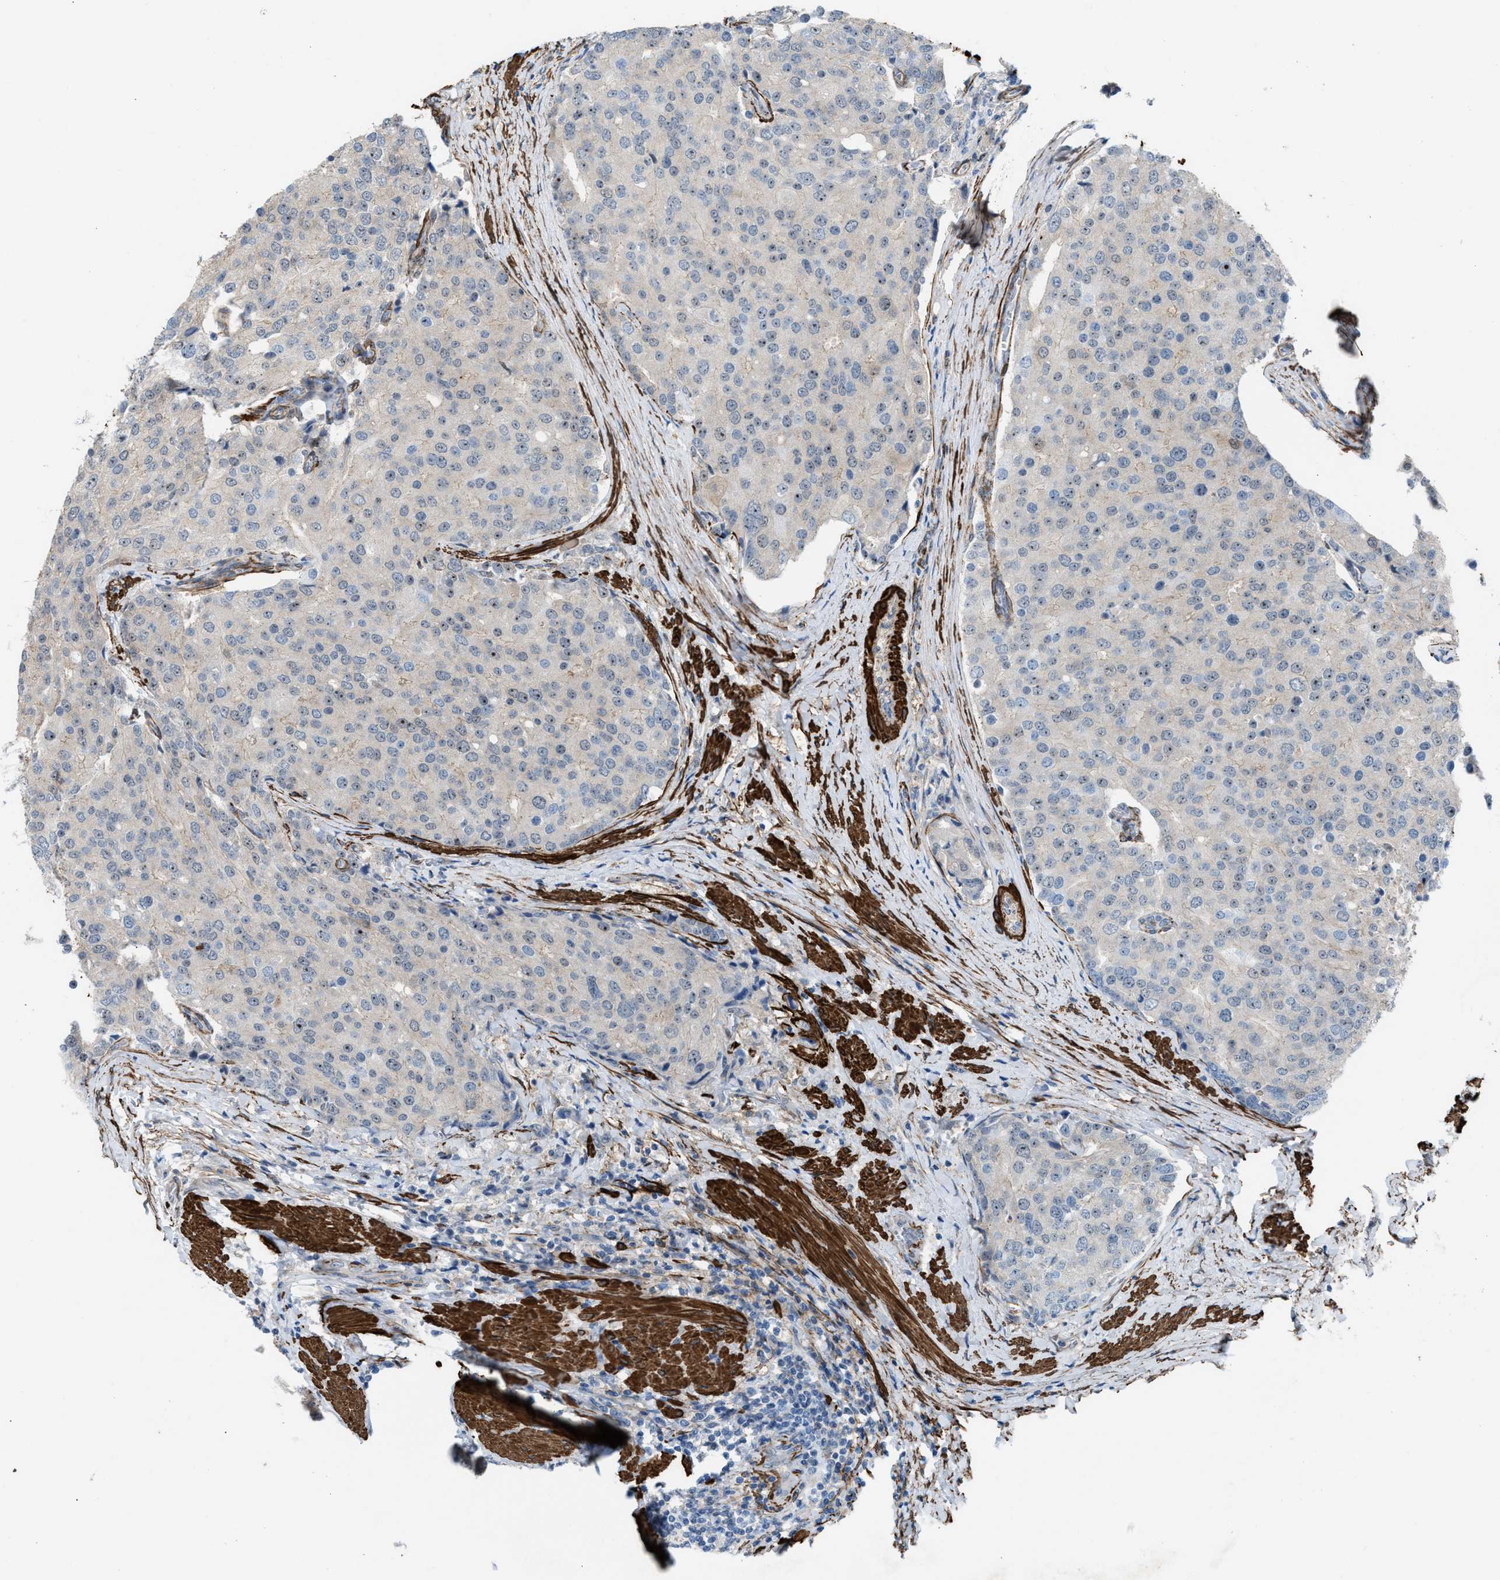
{"staining": {"intensity": "weak", "quantity": "<25%", "location": "nuclear"}, "tissue": "prostate cancer", "cell_type": "Tumor cells", "image_type": "cancer", "snomed": [{"axis": "morphology", "description": "Adenocarcinoma, High grade"}, {"axis": "topography", "description": "Prostate"}], "caption": "Prostate cancer (high-grade adenocarcinoma) stained for a protein using immunohistochemistry demonstrates no expression tumor cells.", "gene": "NQO2", "patient": {"sex": "male", "age": 50}}